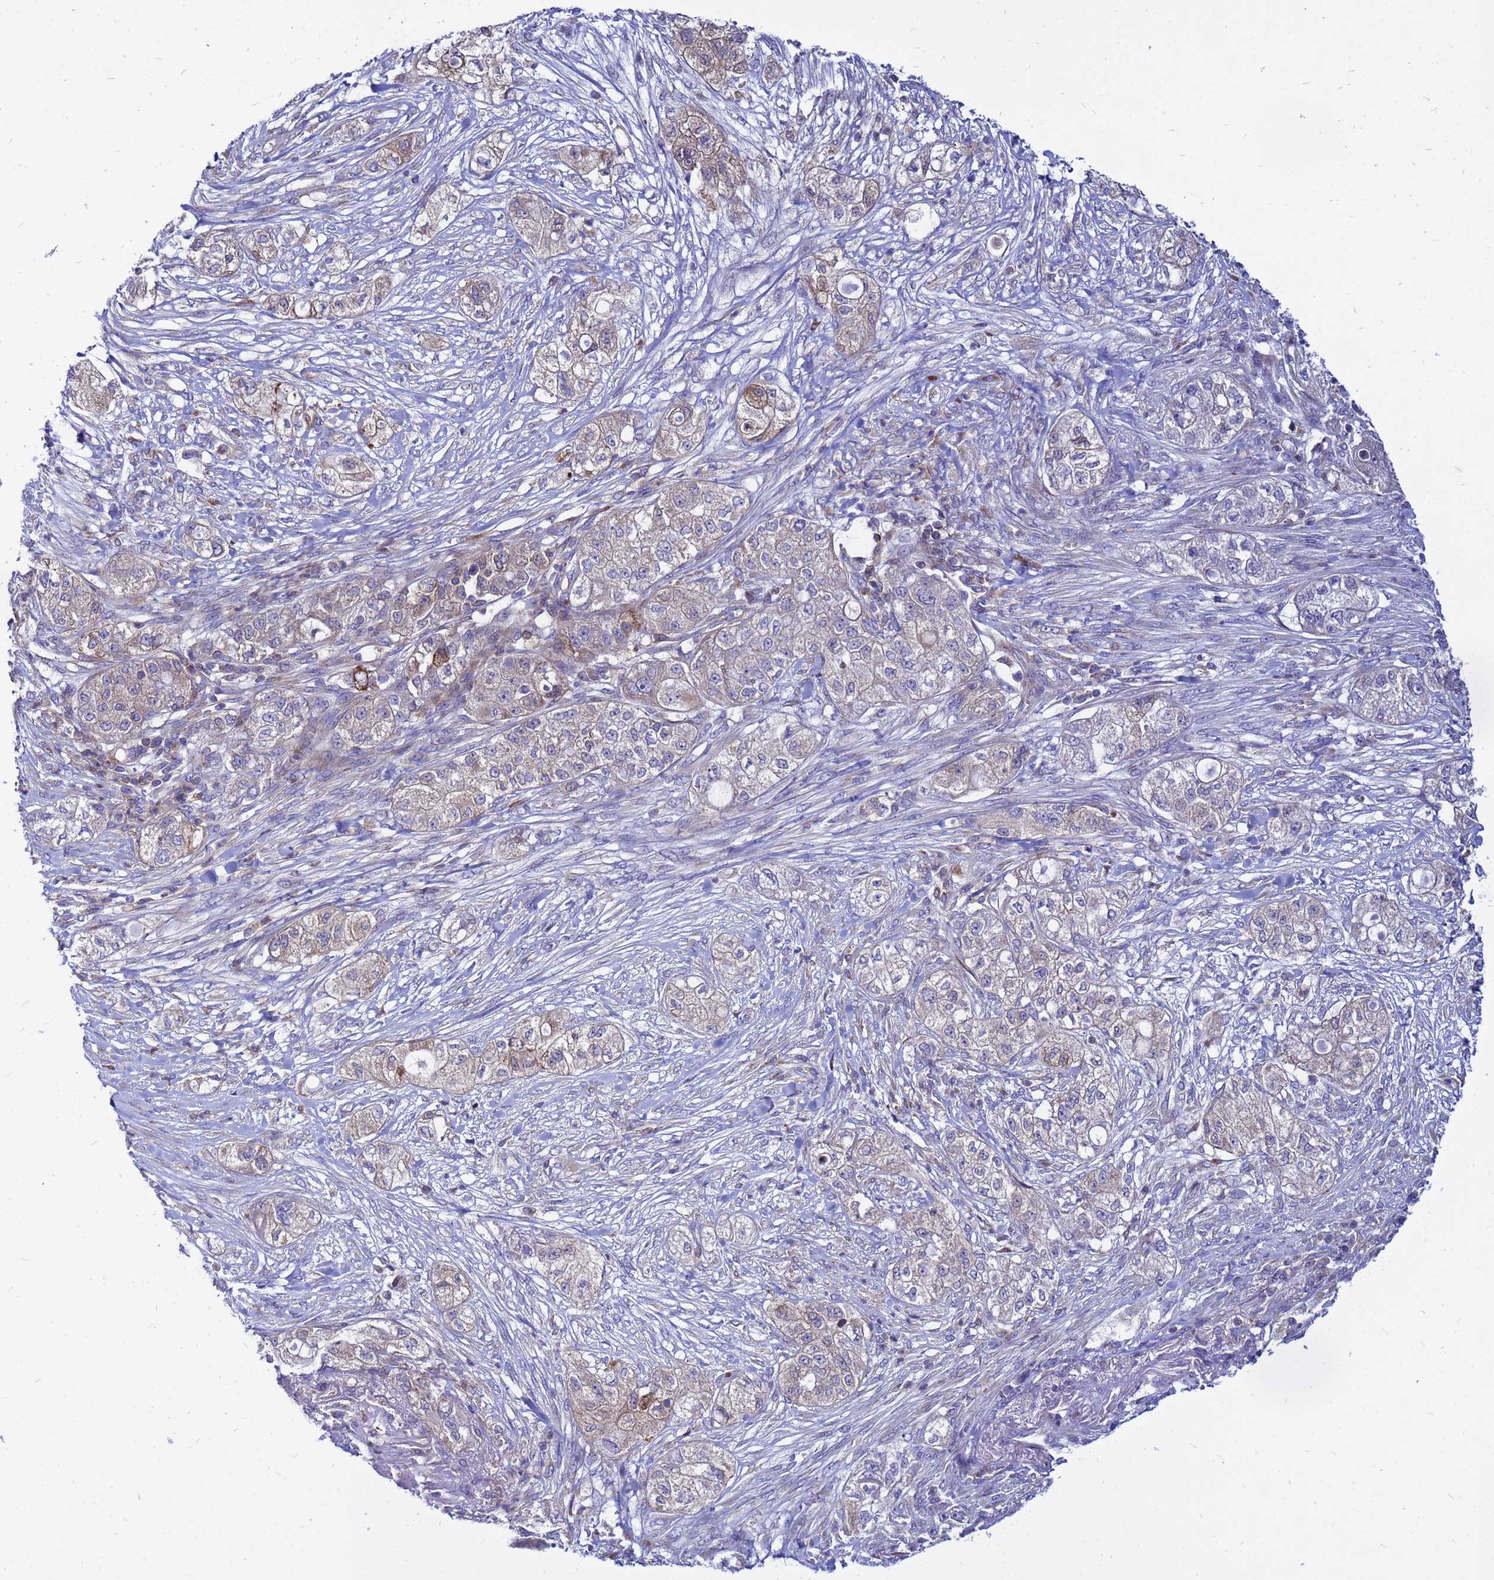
{"staining": {"intensity": "moderate", "quantity": "<25%", "location": "cytoplasmic/membranous"}, "tissue": "pancreatic cancer", "cell_type": "Tumor cells", "image_type": "cancer", "snomed": [{"axis": "morphology", "description": "Adenocarcinoma, NOS"}, {"axis": "topography", "description": "Pancreas"}], "caption": "High-power microscopy captured an IHC histopathology image of pancreatic cancer, revealing moderate cytoplasmic/membranous expression in about <25% of tumor cells.", "gene": "FHIP1A", "patient": {"sex": "female", "age": 78}}